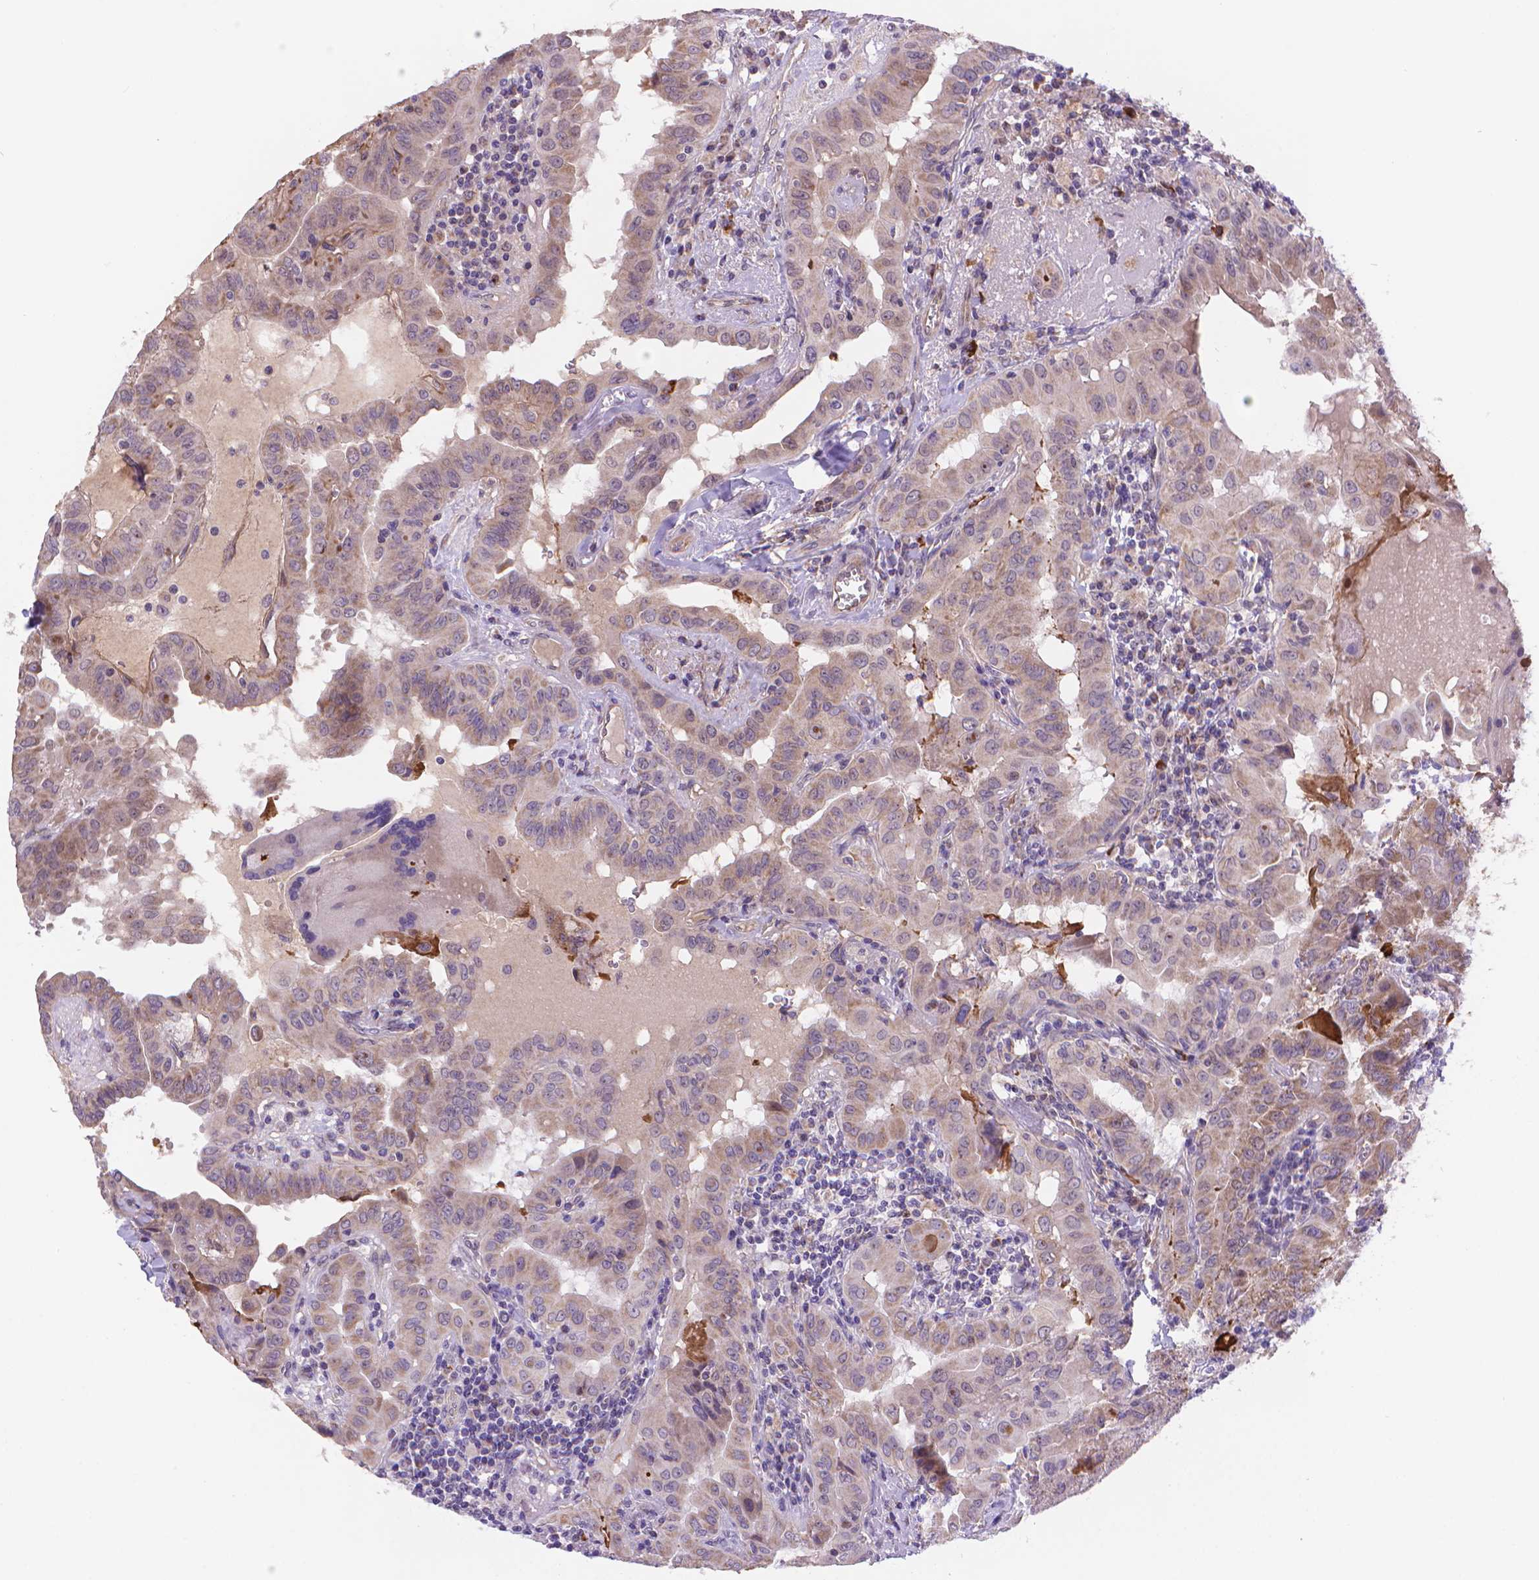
{"staining": {"intensity": "weak", "quantity": "25%-75%", "location": "cytoplasmic/membranous"}, "tissue": "thyroid cancer", "cell_type": "Tumor cells", "image_type": "cancer", "snomed": [{"axis": "morphology", "description": "Papillary adenocarcinoma, NOS"}, {"axis": "topography", "description": "Thyroid gland"}], "caption": "Tumor cells show low levels of weak cytoplasmic/membranous staining in approximately 25%-75% of cells in human thyroid cancer.", "gene": "CYYR1", "patient": {"sex": "female", "age": 37}}